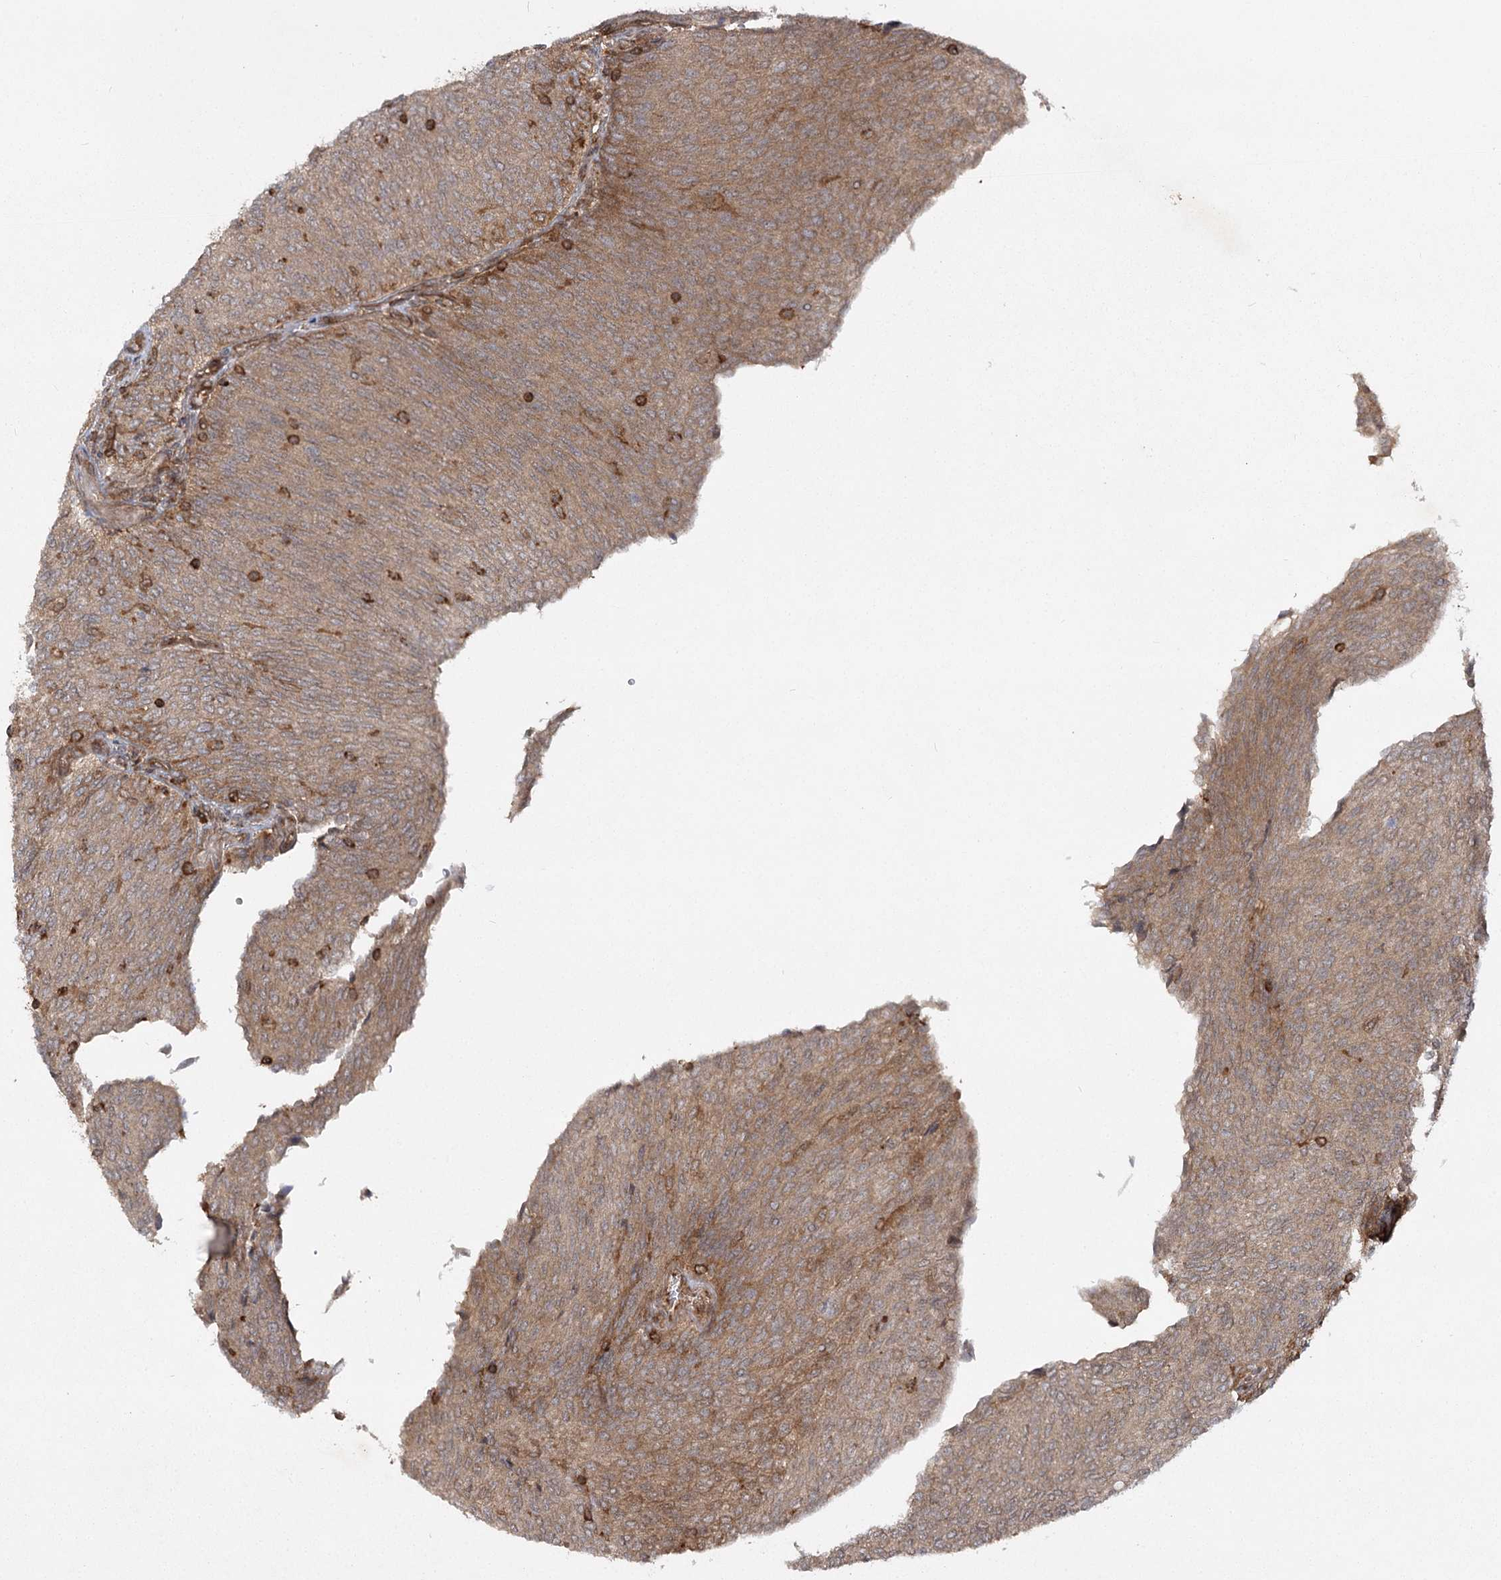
{"staining": {"intensity": "moderate", "quantity": ">75%", "location": "cytoplasmic/membranous"}, "tissue": "urothelial cancer", "cell_type": "Tumor cells", "image_type": "cancer", "snomed": [{"axis": "morphology", "description": "Urothelial carcinoma, Low grade"}, {"axis": "topography", "description": "Urinary bladder"}], "caption": "Urothelial cancer was stained to show a protein in brown. There is medium levels of moderate cytoplasmic/membranous expression in about >75% of tumor cells.", "gene": "MDFIC", "patient": {"sex": "female", "age": 79}}